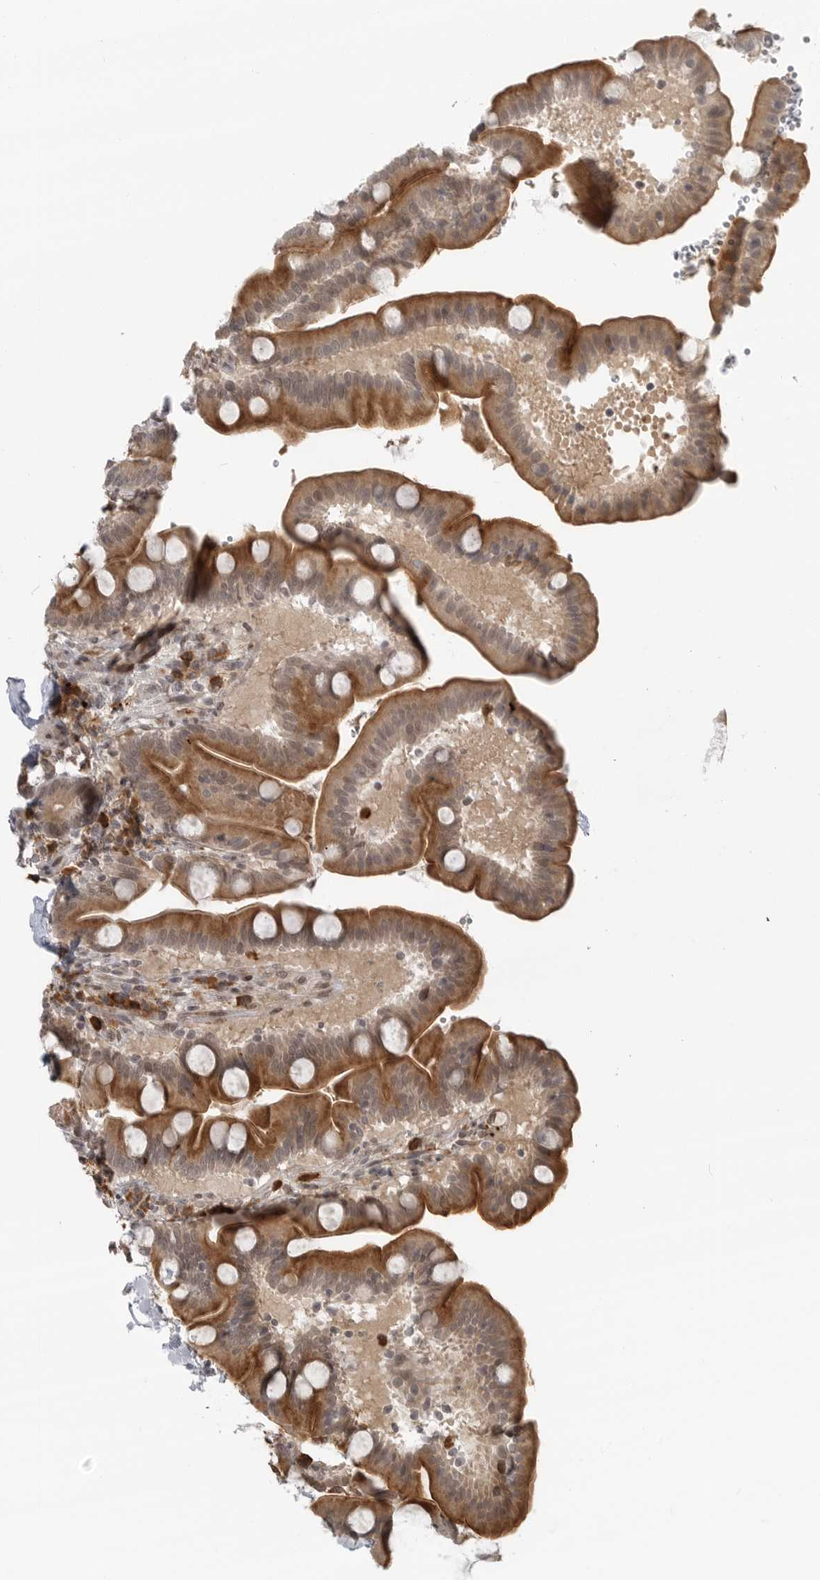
{"staining": {"intensity": "moderate", "quantity": ">75%", "location": "cytoplasmic/membranous"}, "tissue": "duodenum", "cell_type": "Glandular cells", "image_type": "normal", "snomed": [{"axis": "morphology", "description": "Normal tissue, NOS"}, {"axis": "topography", "description": "Duodenum"}], "caption": "Human duodenum stained with a brown dye shows moderate cytoplasmic/membranous positive staining in about >75% of glandular cells.", "gene": "CEP295NL", "patient": {"sex": "male", "age": 54}}